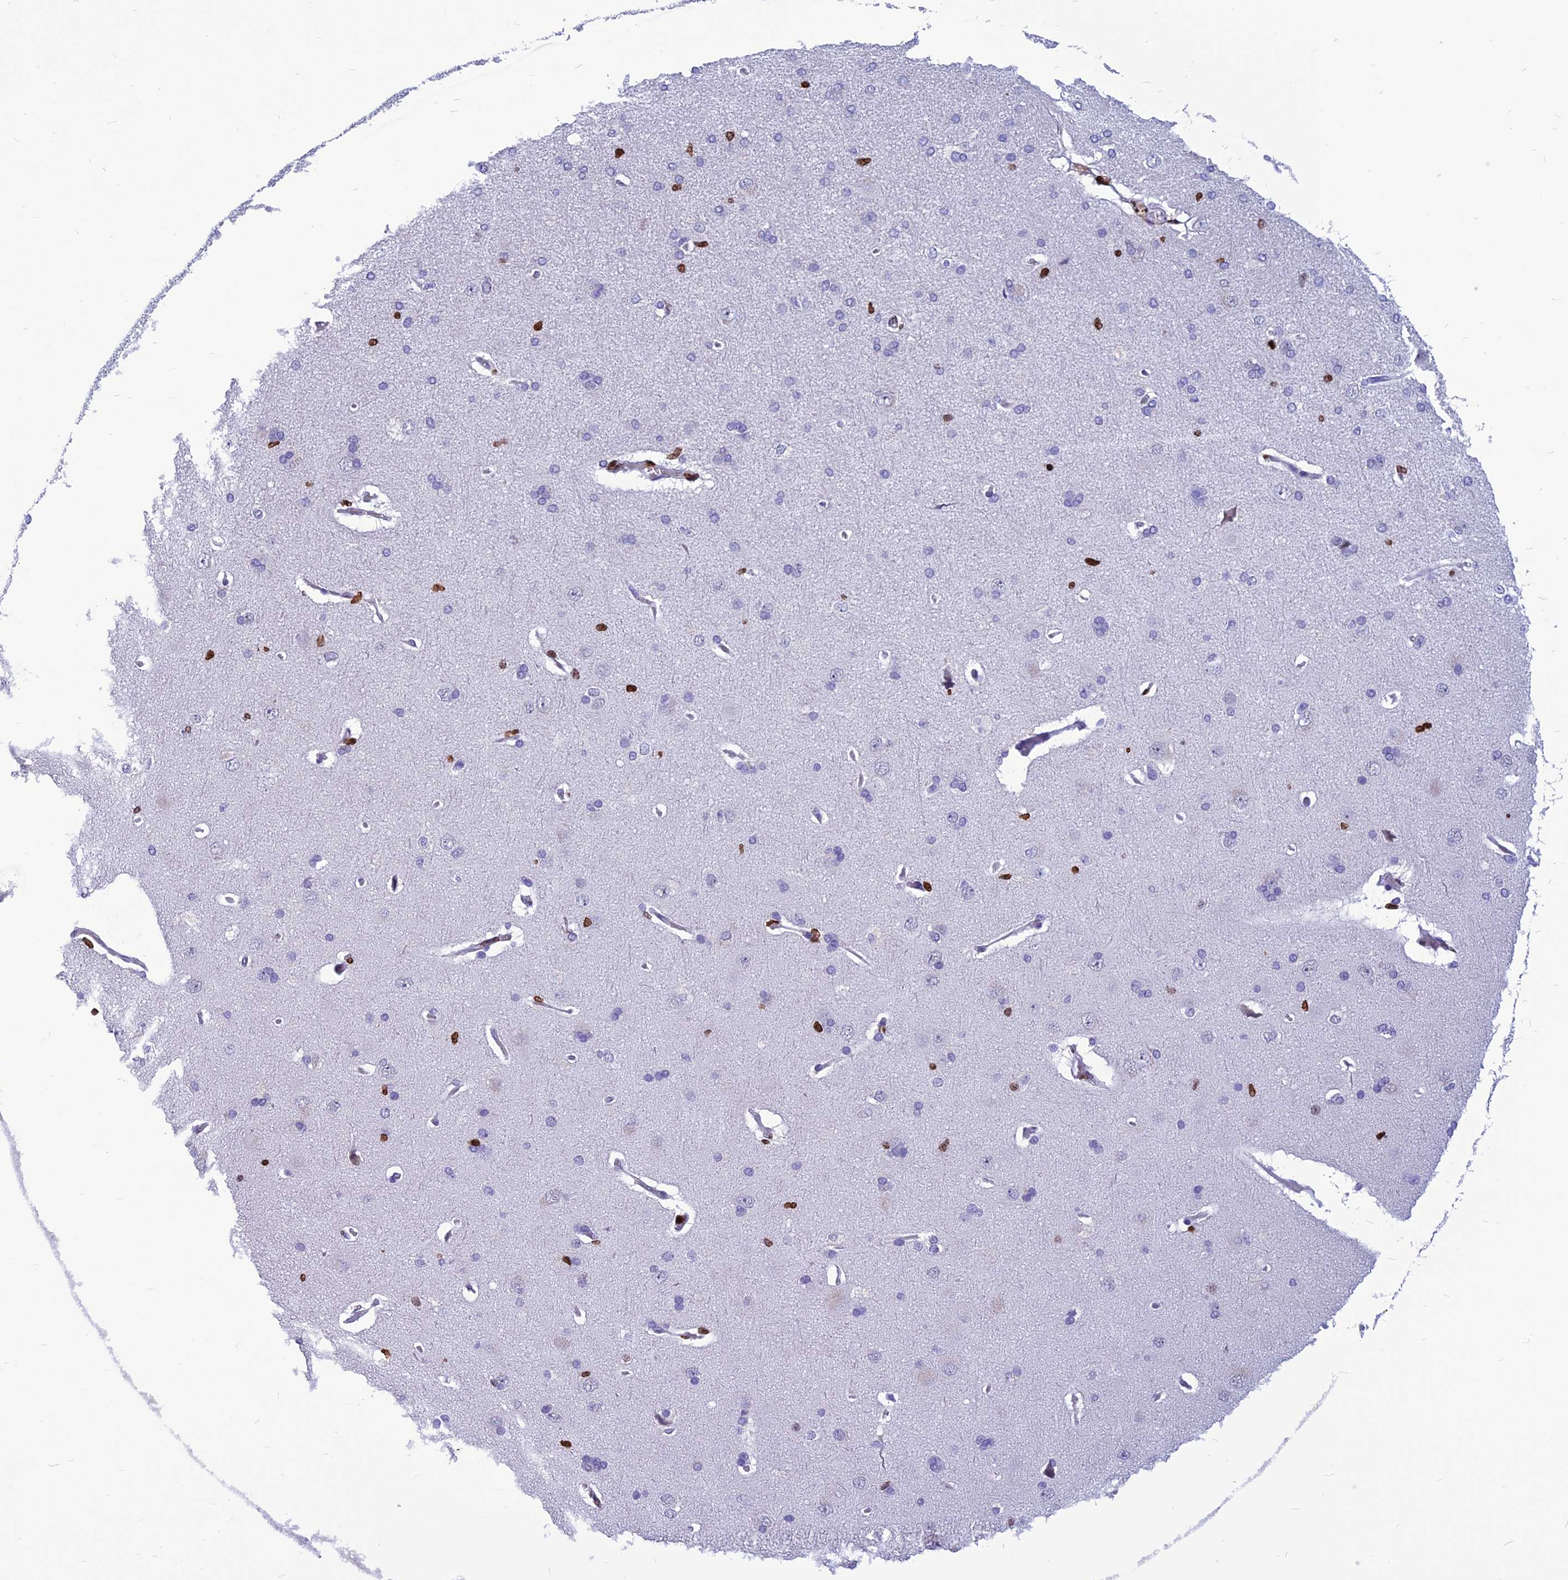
{"staining": {"intensity": "negative", "quantity": "none", "location": "none"}, "tissue": "cerebral cortex", "cell_type": "Endothelial cells", "image_type": "normal", "snomed": [{"axis": "morphology", "description": "Normal tissue, NOS"}, {"axis": "topography", "description": "Cerebral cortex"}], "caption": "The image shows no significant positivity in endothelial cells of cerebral cortex.", "gene": "AKAP17A", "patient": {"sex": "male", "age": 62}}